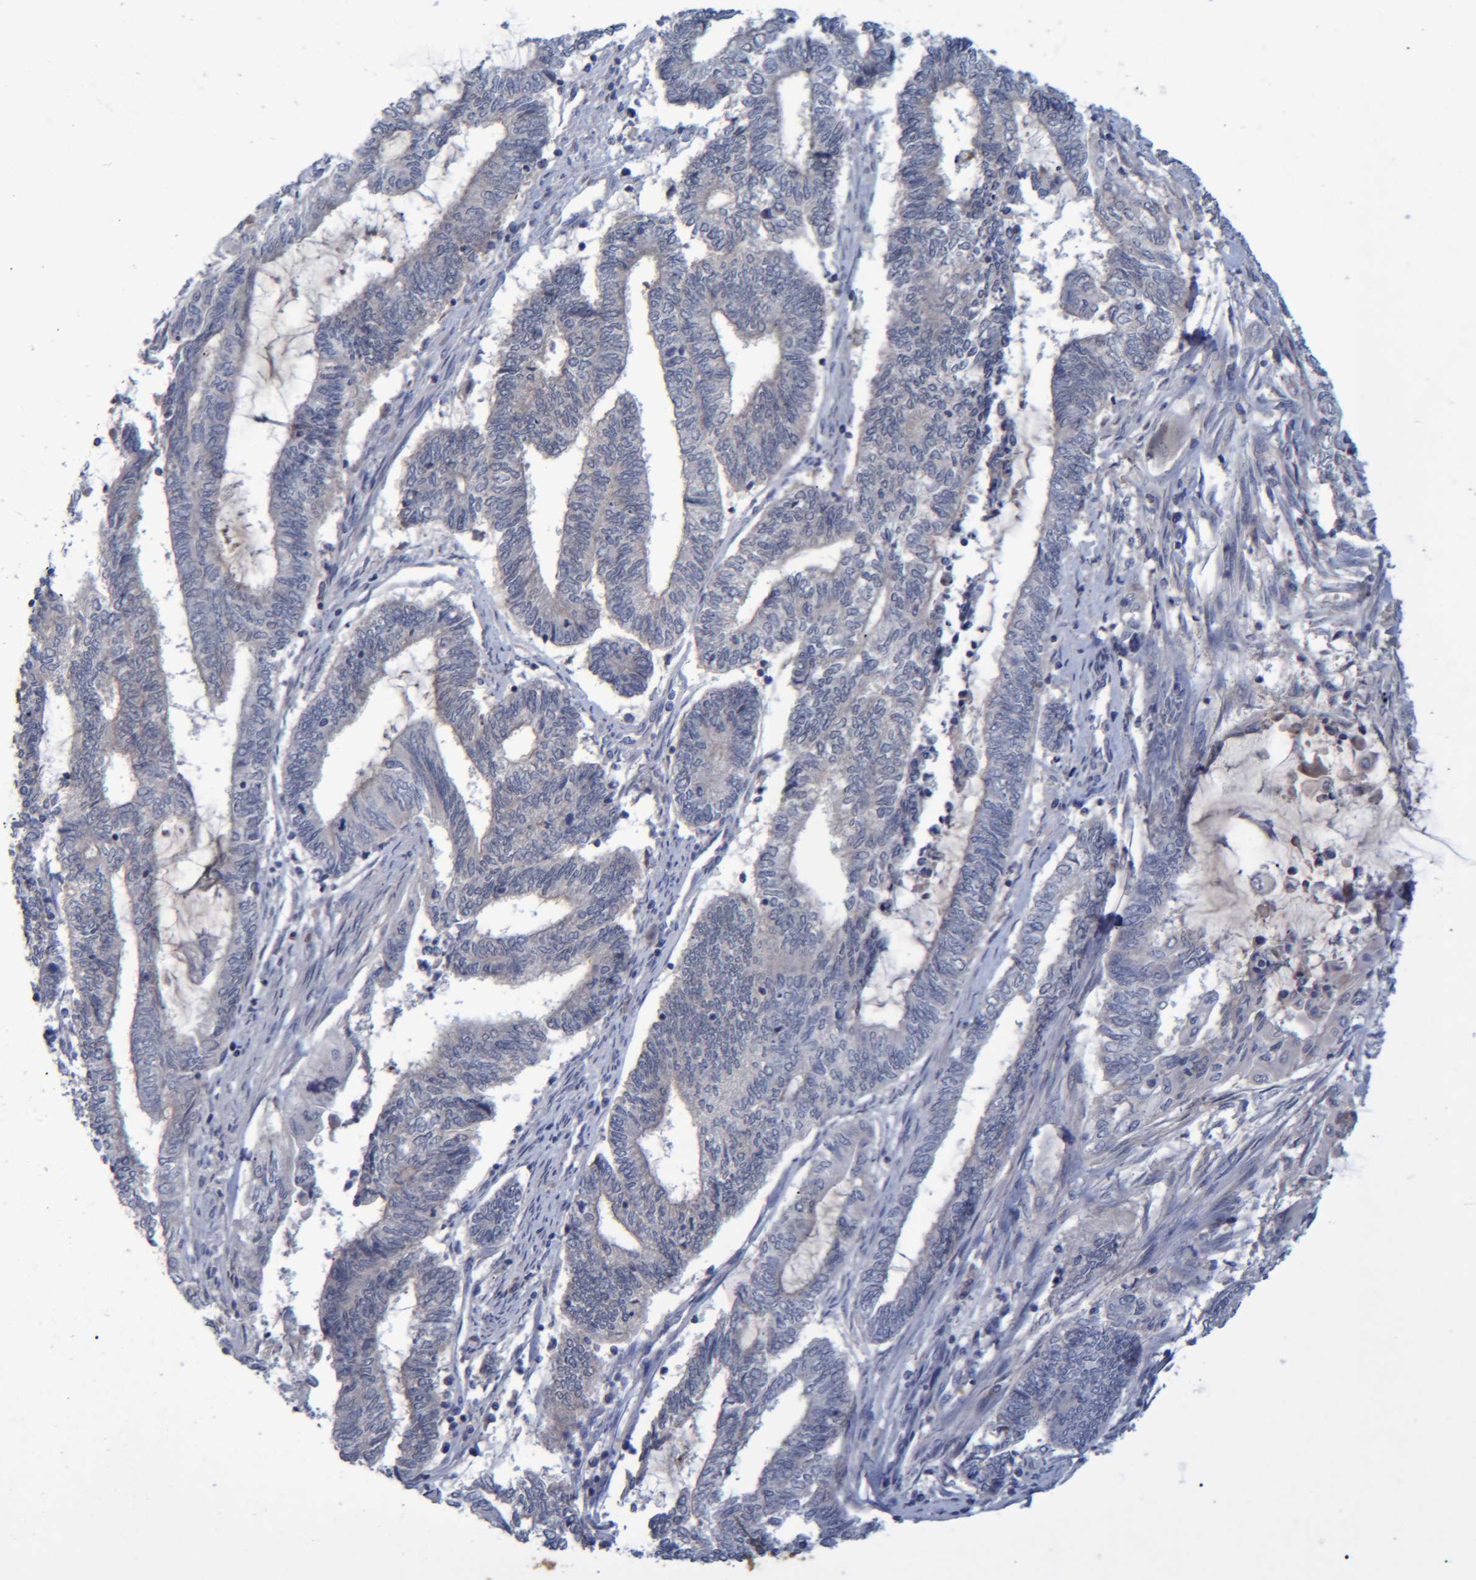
{"staining": {"intensity": "negative", "quantity": "none", "location": "none"}, "tissue": "endometrial cancer", "cell_type": "Tumor cells", "image_type": "cancer", "snomed": [{"axis": "morphology", "description": "Adenocarcinoma, NOS"}, {"axis": "topography", "description": "Uterus"}, {"axis": "topography", "description": "Endometrium"}], "caption": "DAB (3,3'-diaminobenzidine) immunohistochemical staining of human endometrial cancer (adenocarcinoma) exhibits no significant expression in tumor cells.", "gene": "PCYT2", "patient": {"sex": "female", "age": 70}}